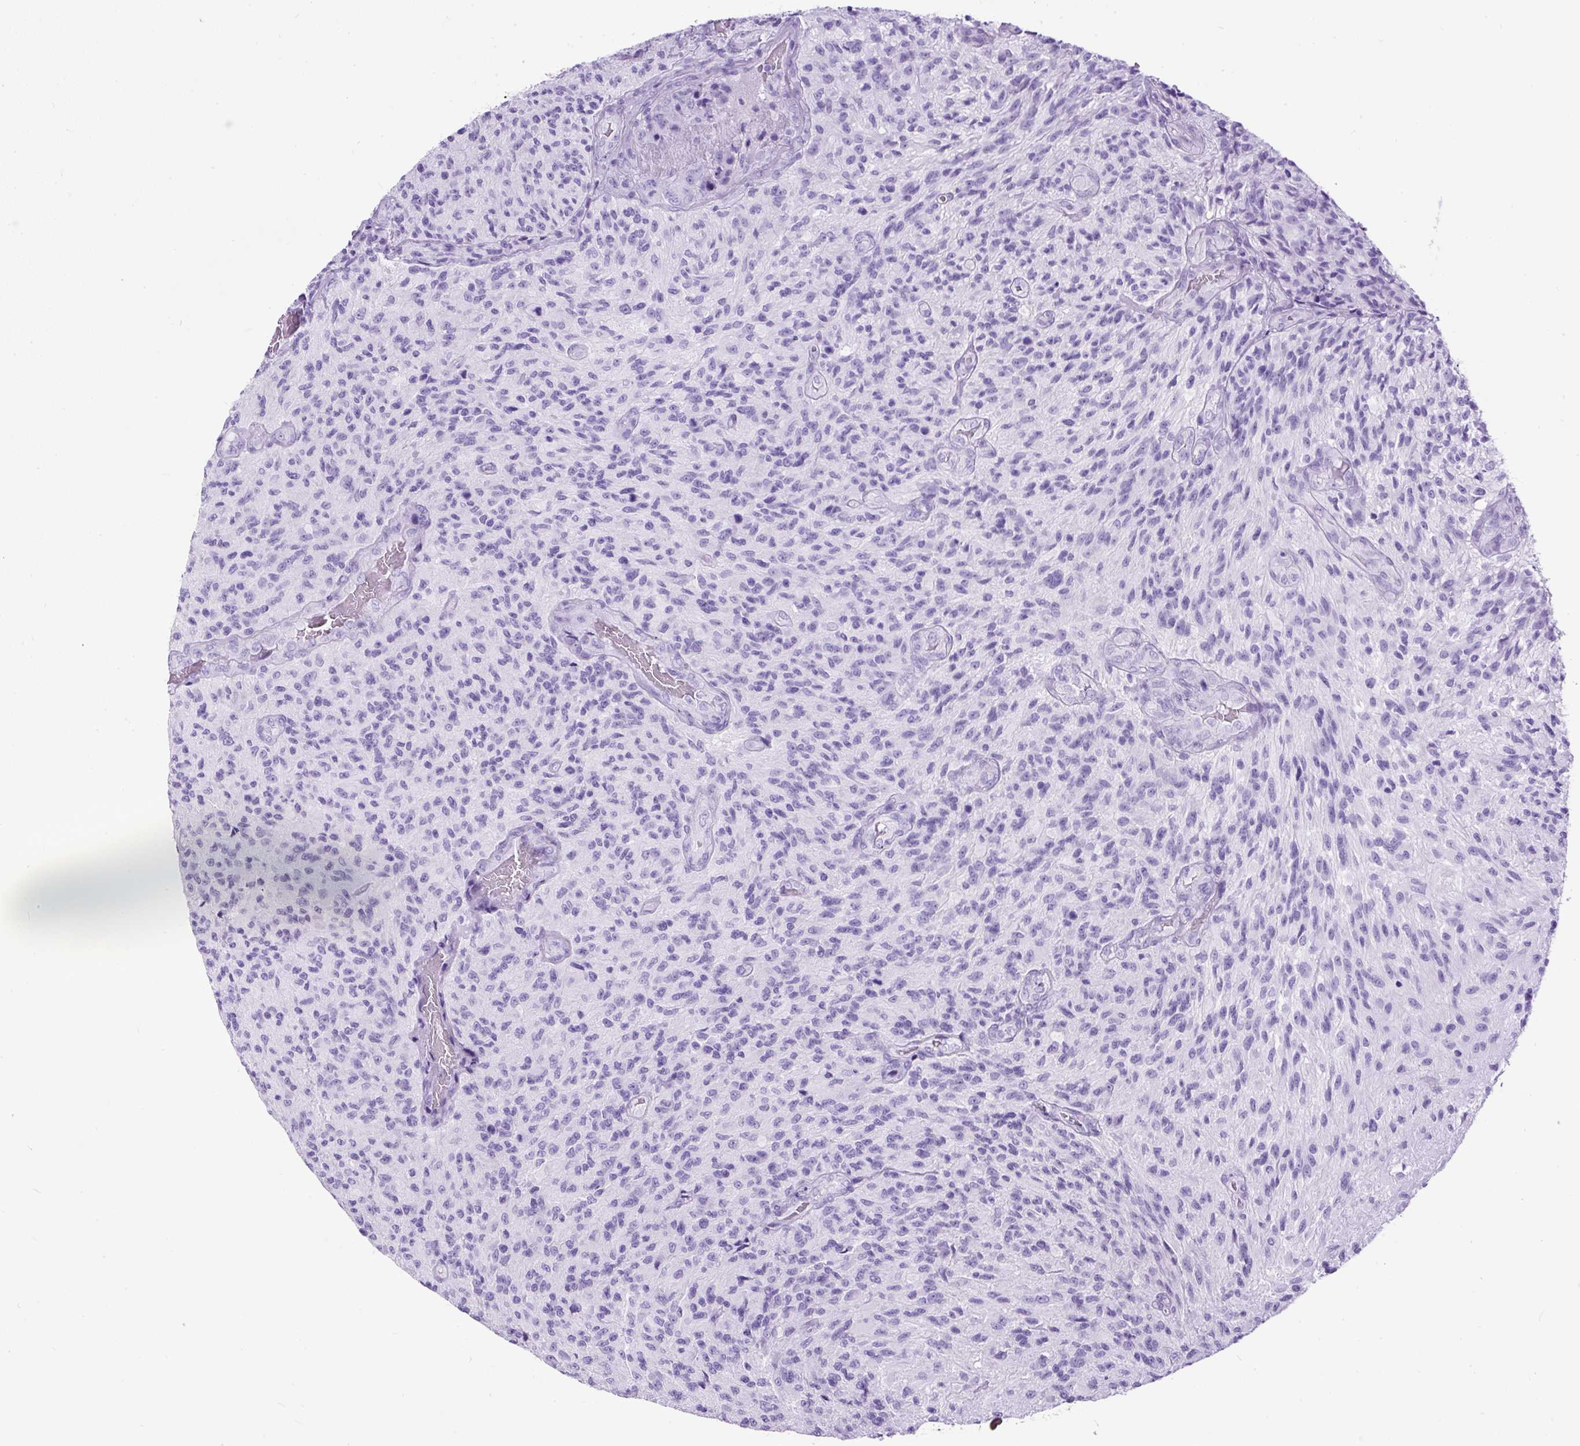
{"staining": {"intensity": "negative", "quantity": "none", "location": "none"}, "tissue": "glioma", "cell_type": "Tumor cells", "image_type": "cancer", "snomed": [{"axis": "morphology", "description": "Normal tissue, NOS"}, {"axis": "morphology", "description": "Glioma, malignant, High grade"}, {"axis": "topography", "description": "Cerebral cortex"}], "caption": "Immunohistochemistry of glioma shows no expression in tumor cells.", "gene": "CEL", "patient": {"sex": "male", "age": 56}}